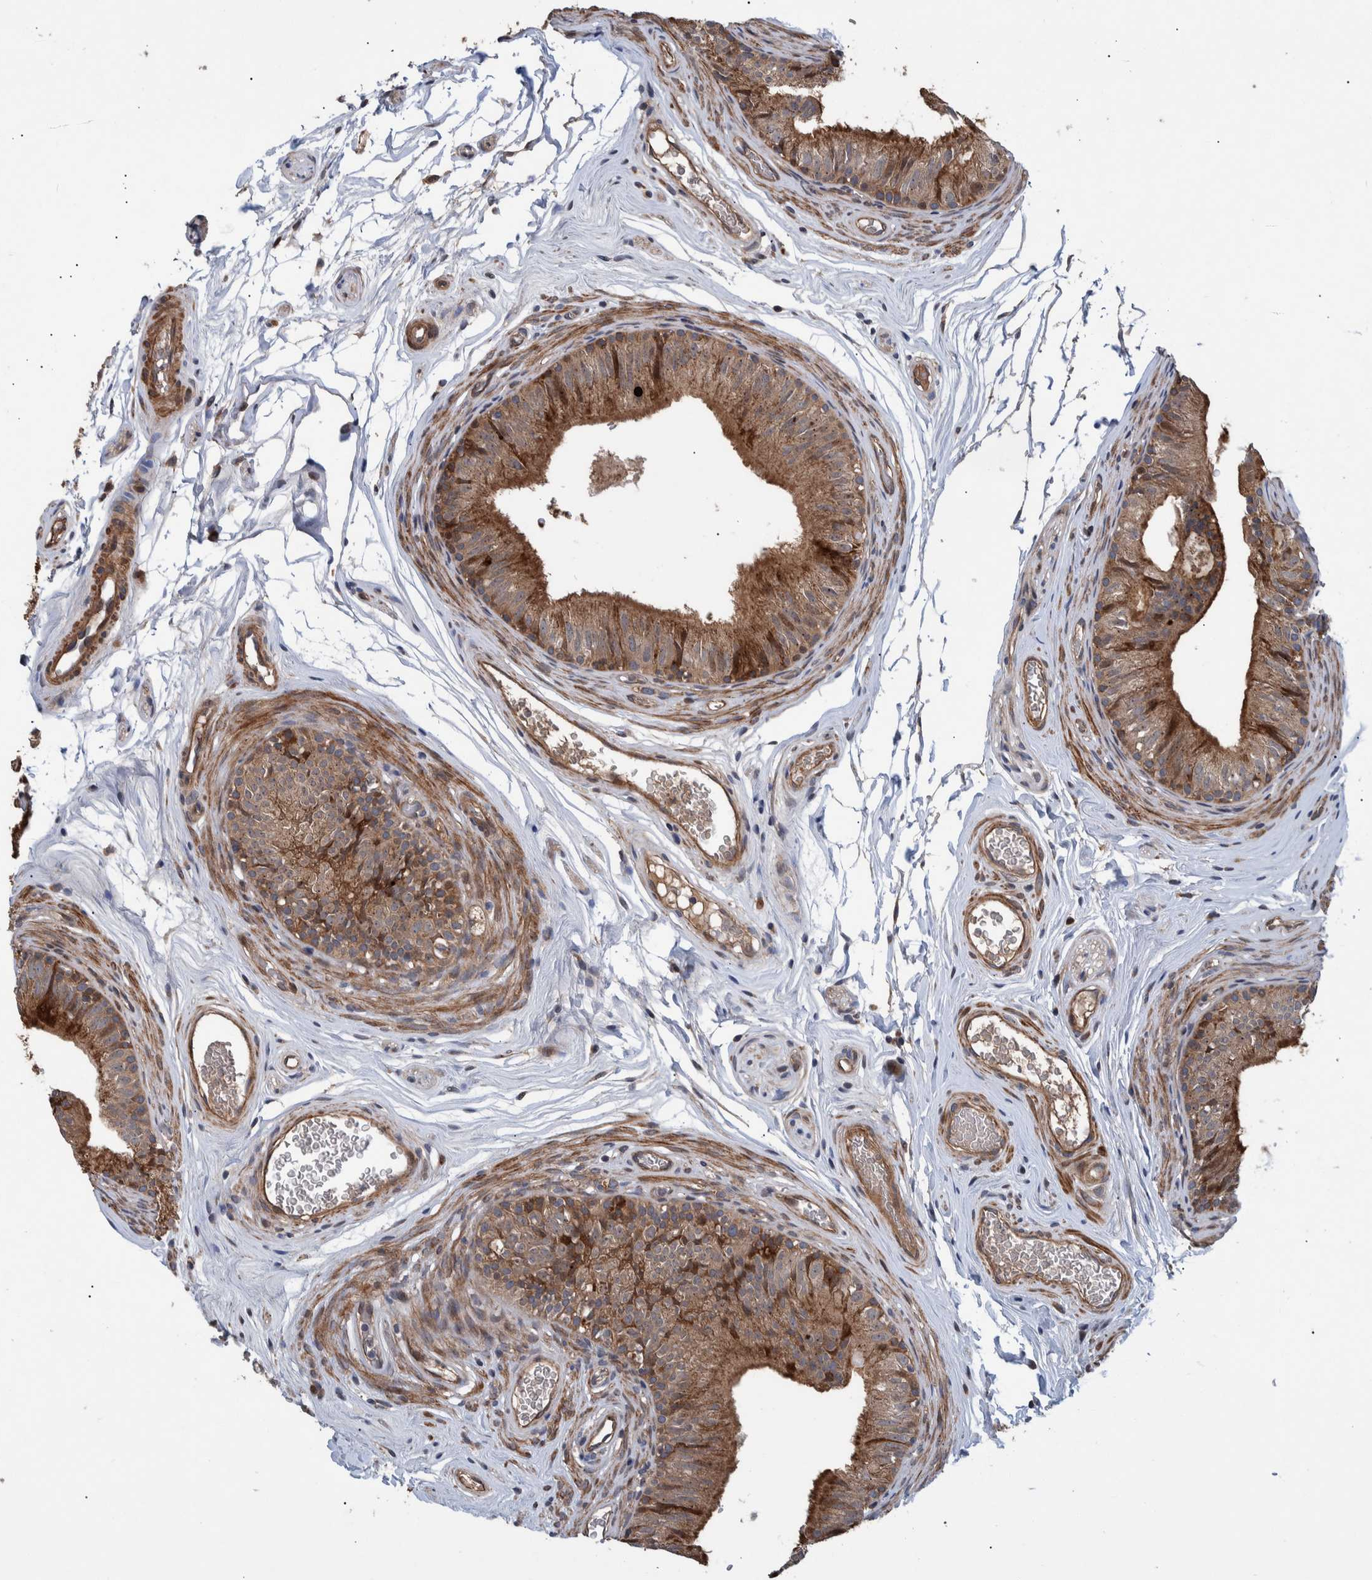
{"staining": {"intensity": "moderate", "quantity": ">75%", "location": "cytoplasmic/membranous"}, "tissue": "epididymis", "cell_type": "Glandular cells", "image_type": "normal", "snomed": [{"axis": "morphology", "description": "Normal tissue, NOS"}, {"axis": "topography", "description": "Epididymis"}], "caption": "There is medium levels of moderate cytoplasmic/membranous positivity in glandular cells of unremarkable epididymis, as demonstrated by immunohistochemical staining (brown color).", "gene": "B3GNTL1", "patient": {"sex": "male", "age": 36}}